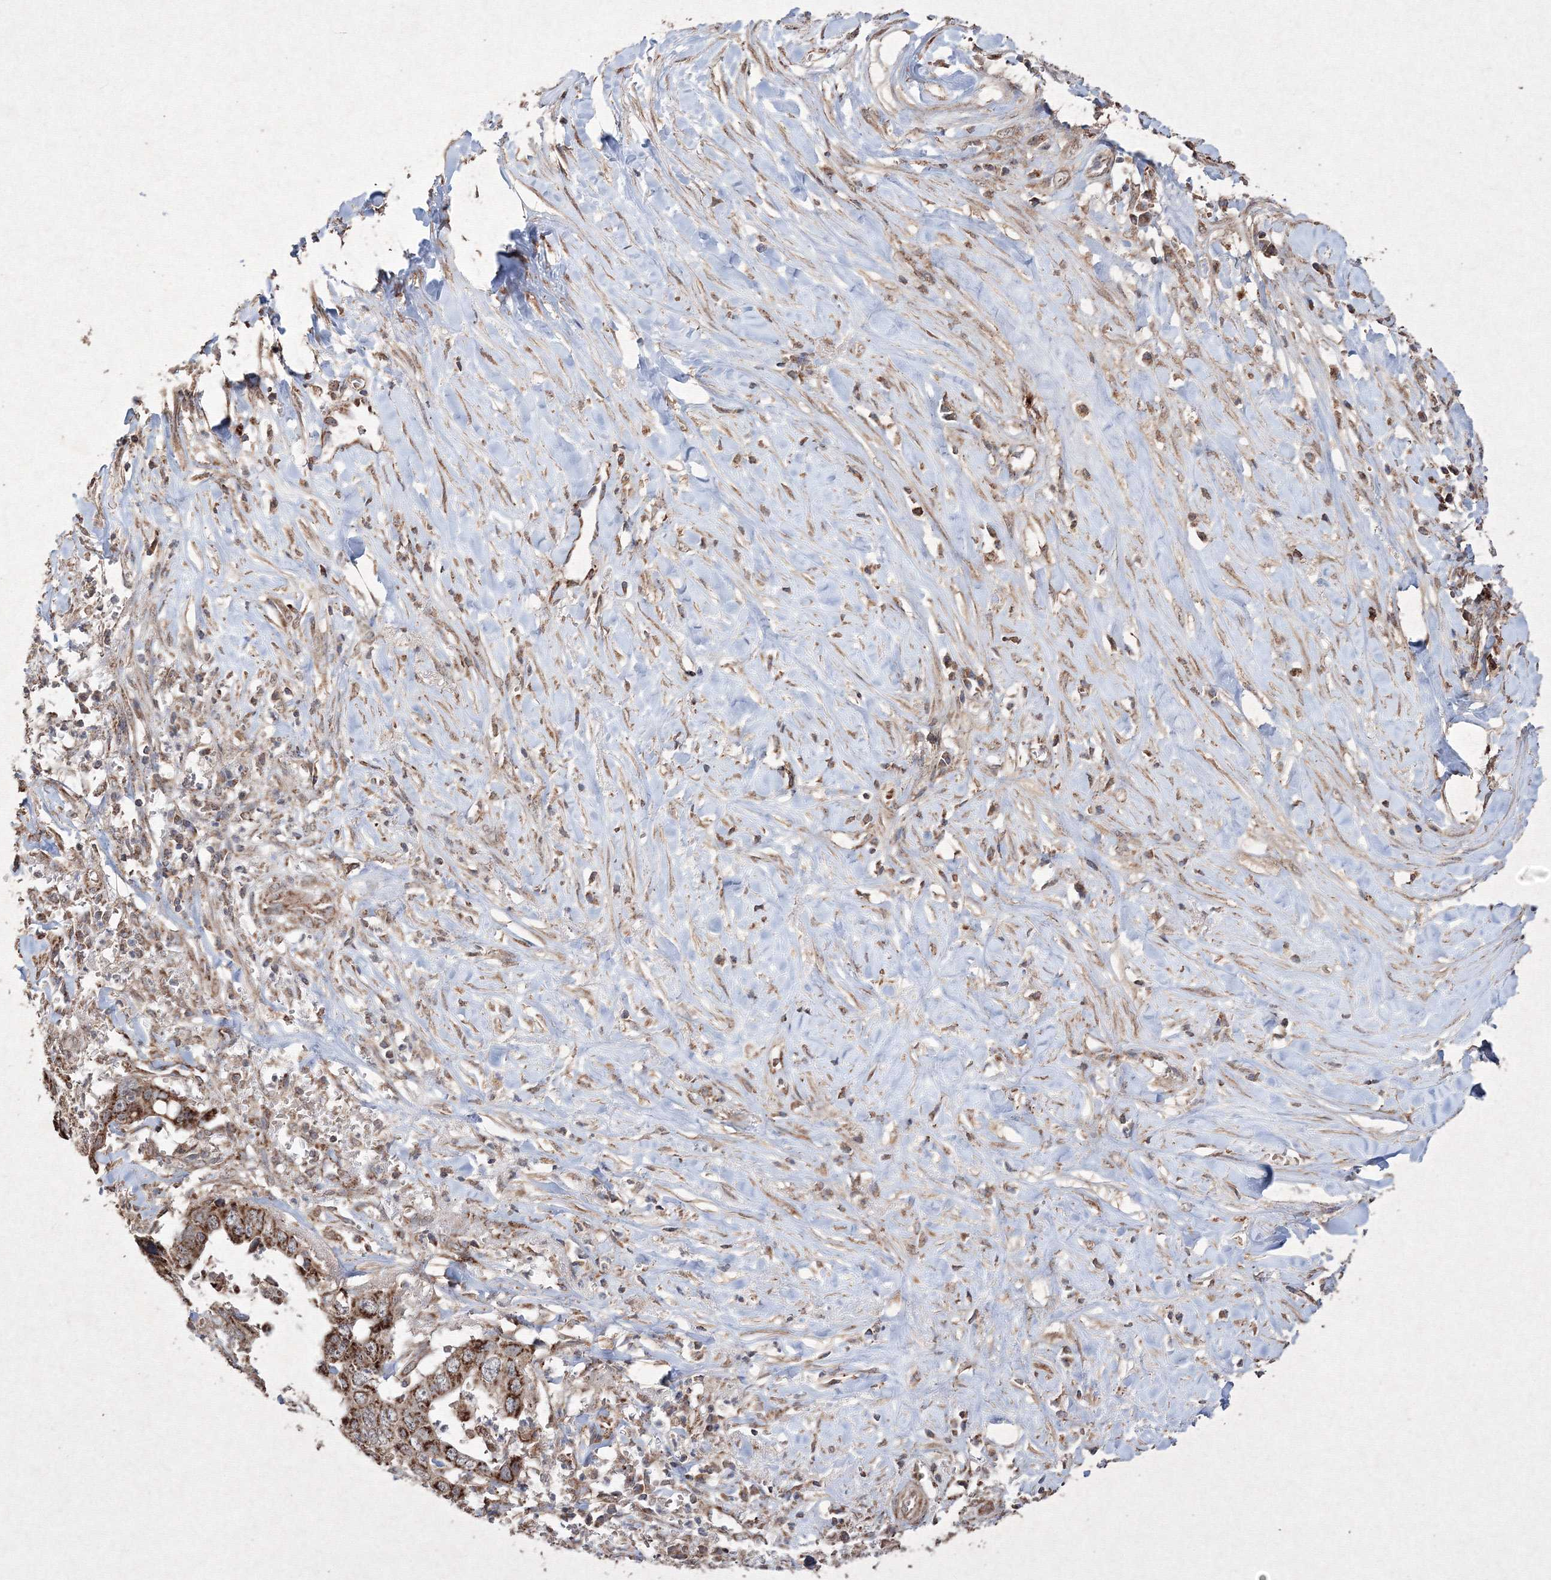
{"staining": {"intensity": "strong", "quantity": ">75%", "location": "cytoplasmic/membranous"}, "tissue": "liver cancer", "cell_type": "Tumor cells", "image_type": "cancer", "snomed": [{"axis": "morphology", "description": "Cholangiocarcinoma"}, {"axis": "topography", "description": "Liver"}], "caption": "Immunohistochemical staining of human liver cancer reveals strong cytoplasmic/membranous protein expression in approximately >75% of tumor cells.", "gene": "GRSF1", "patient": {"sex": "female", "age": 79}}